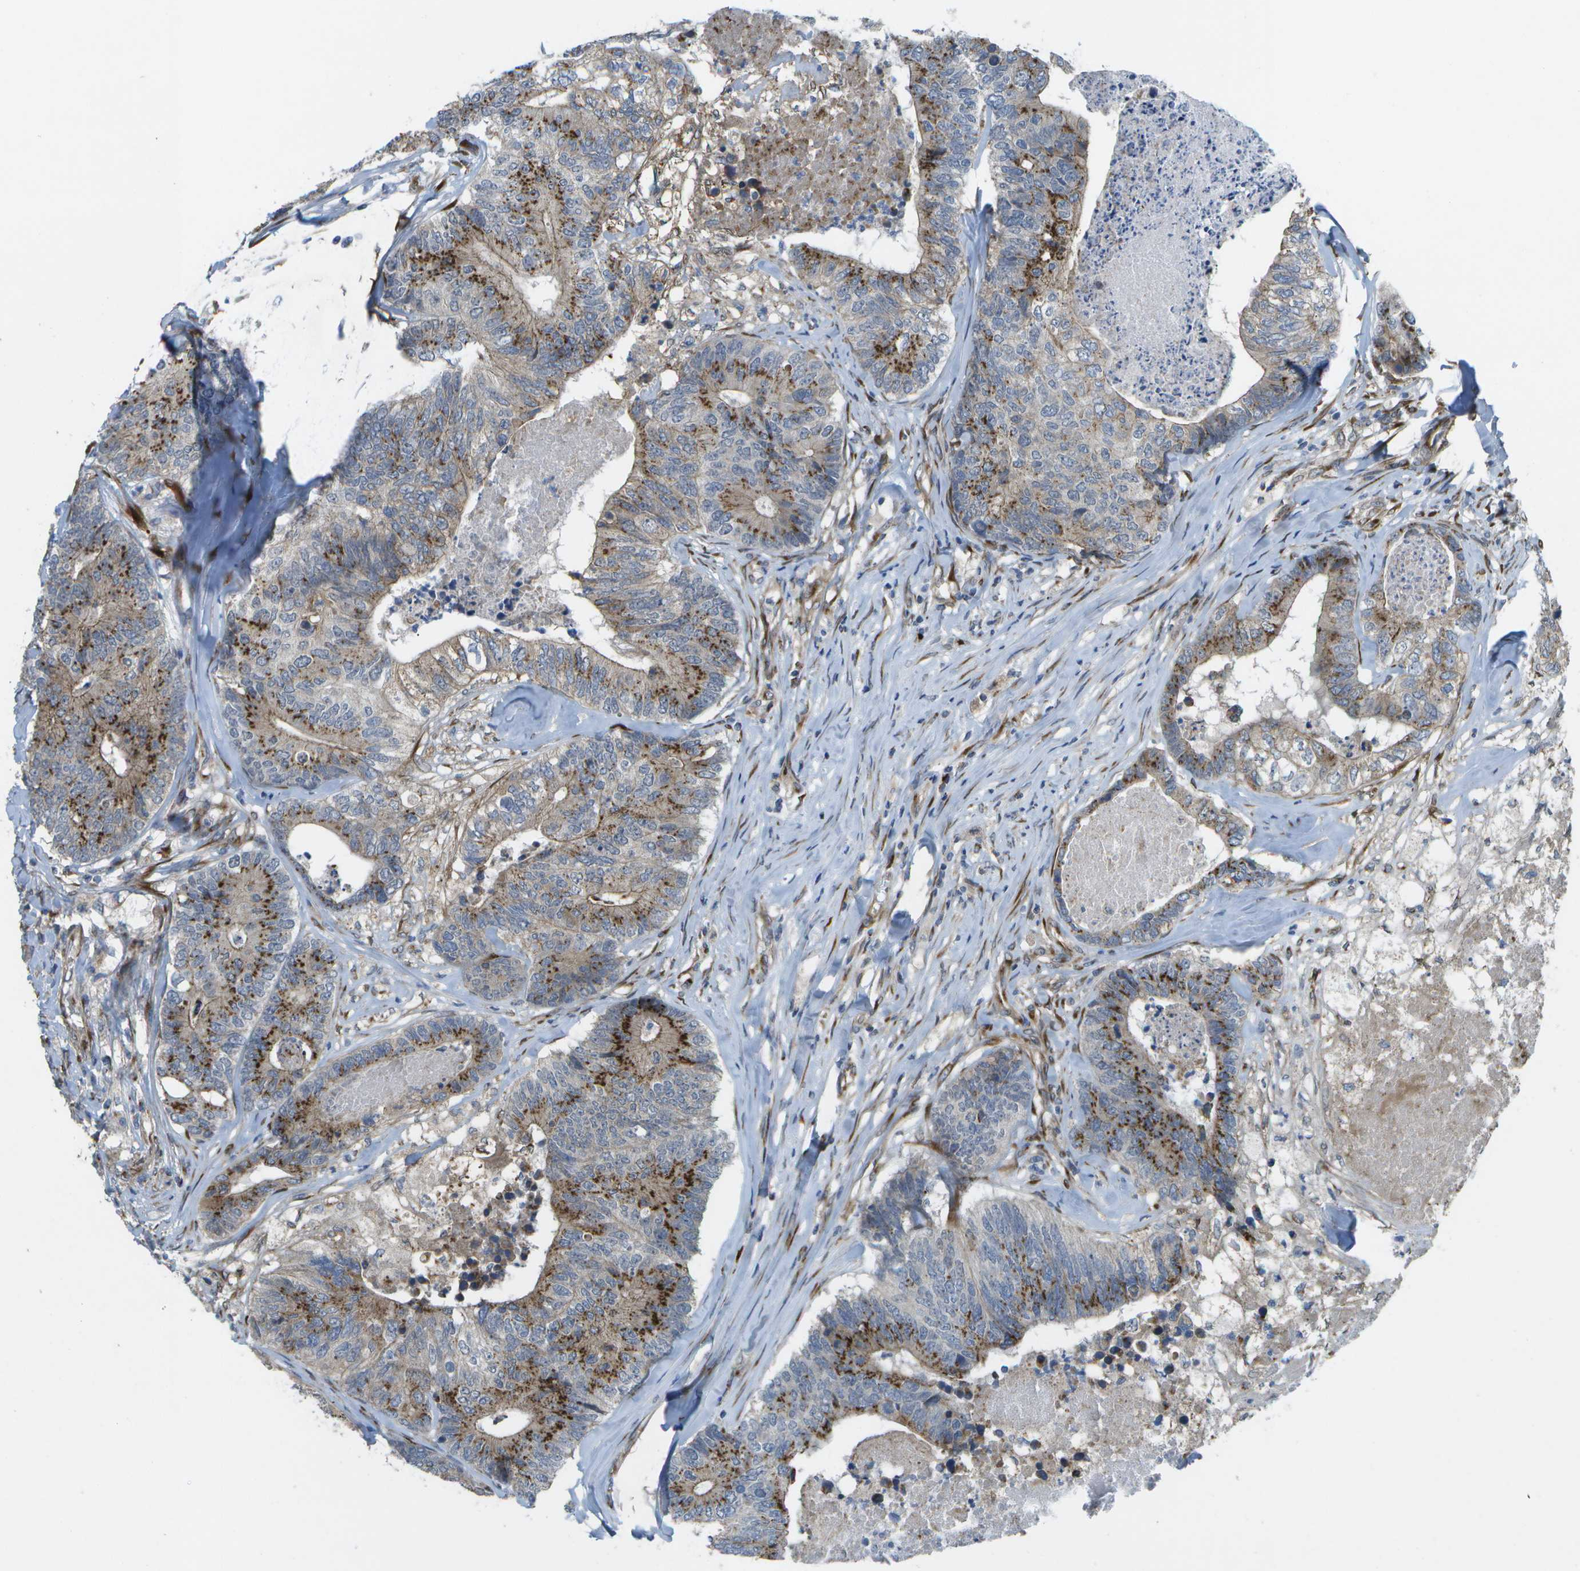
{"staining": {"intensity": "moderate", "quantity": ">75%", "location": "cytoplasmic/membranous"}, "tissue": "colorectal cancer", "cell_type": "Tumor cells", "image_type": "cancer", "snomed": [{"axis": "morphology", "description": "Adenocarcinoma, NOS"}, {"axis": "topography", "description": "Colon"}], "caption": "A histopathology image of human colorectal cancer stained for a protein displays moderate cytoplasmic/membranous brown staining in tumor cells. Nuclei are stained in blue.", "gene": "QSOX2", "patient": {"sex": "female", "age": 57}}